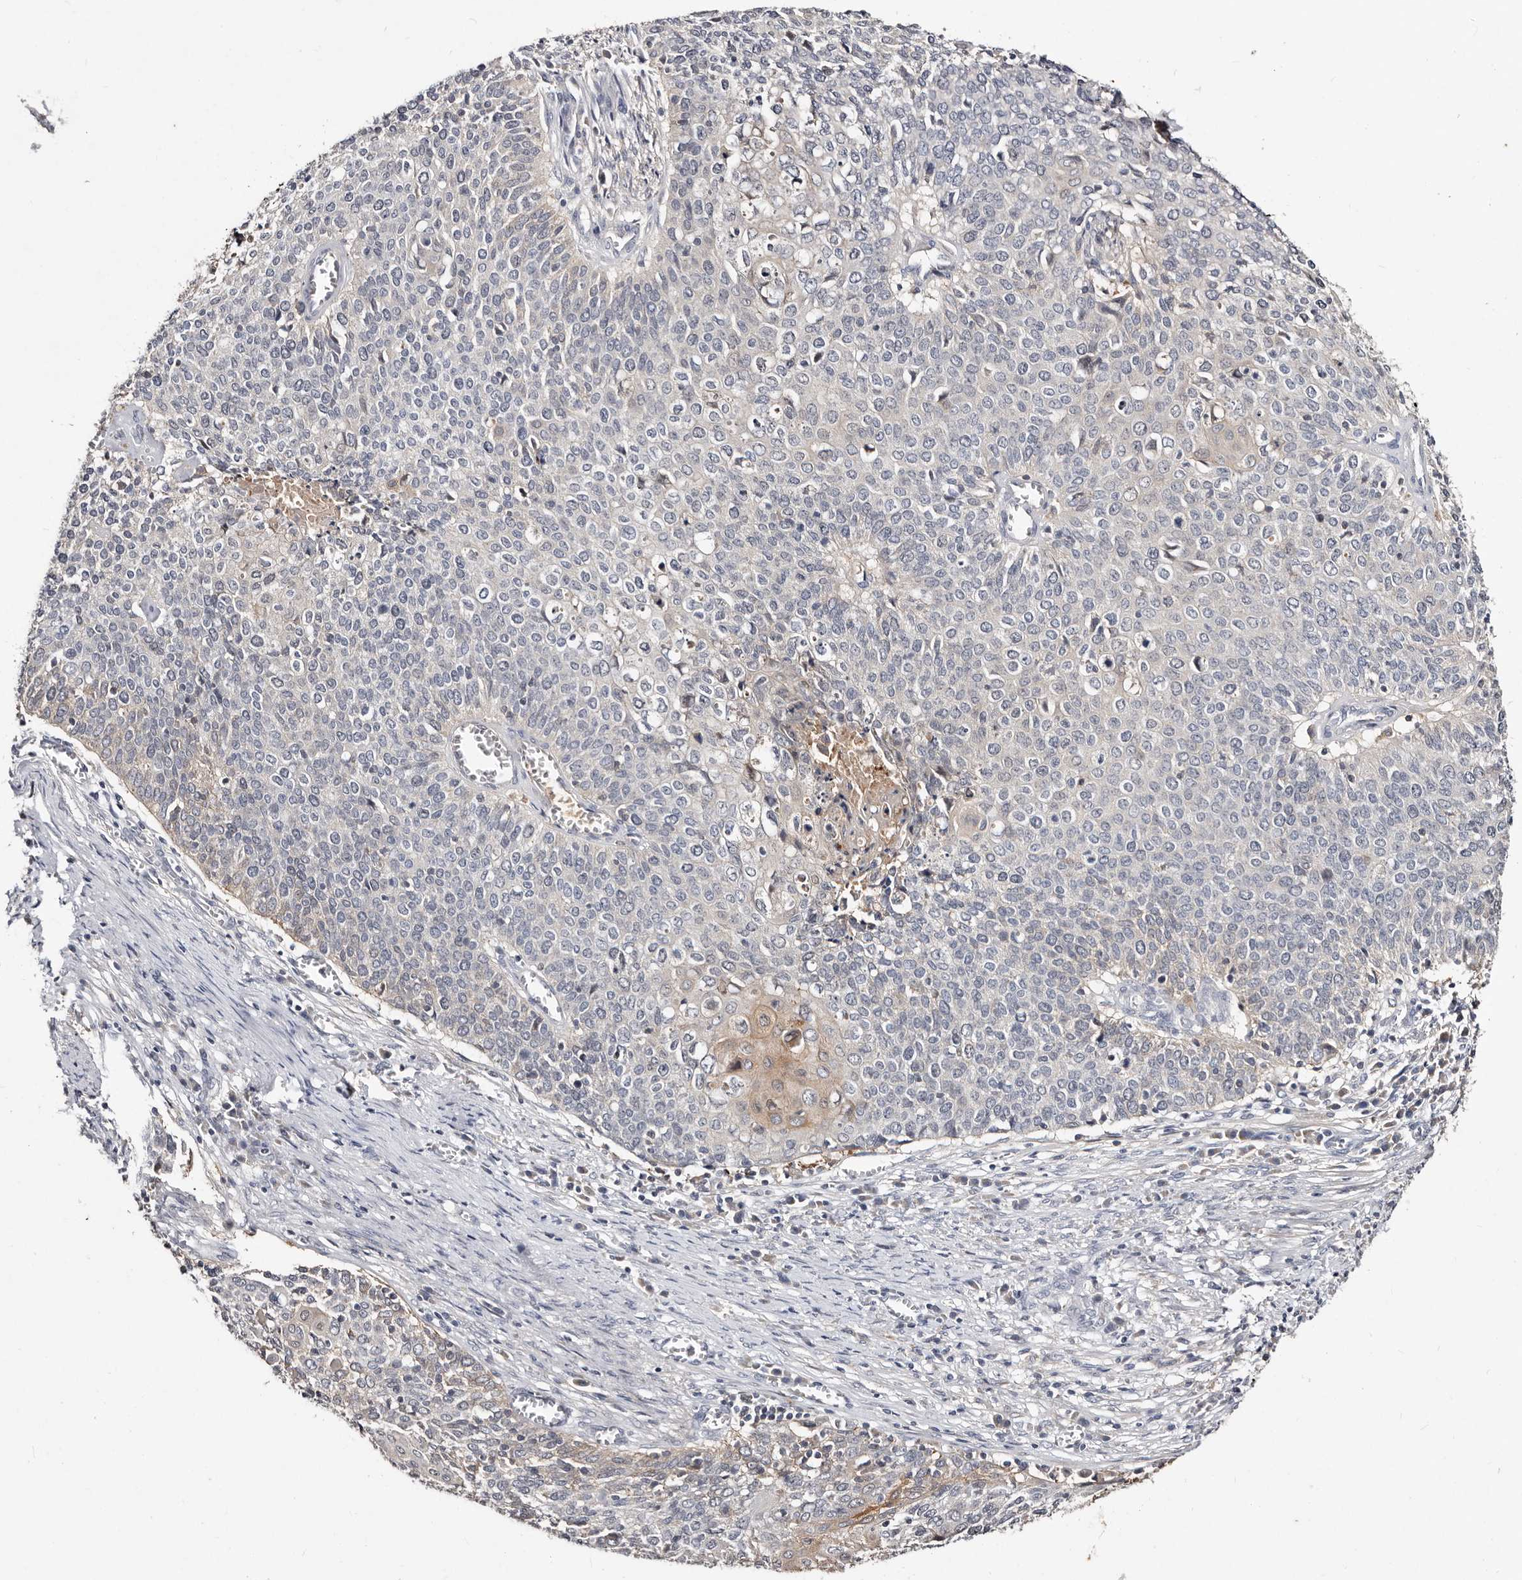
{"staining": {"intensity": "negative", "quantity": "none", "location": "none"}, "tissue": "cervical cancer", "cell_type": "Tumor cells", "image_type": "cancer", "snomed": [{"axis": "morphology", "description": "Squamous cell carcinoma, NOS"}, {"axis": "topography", "description": "Cervix"}], "caption": "The photomicrograph displays no significant staining in tumor cells of cervical cancer (squamous cell carcinoma).", "gene": "MRPS33", "patient": {"sex": "female", "age": 39}}